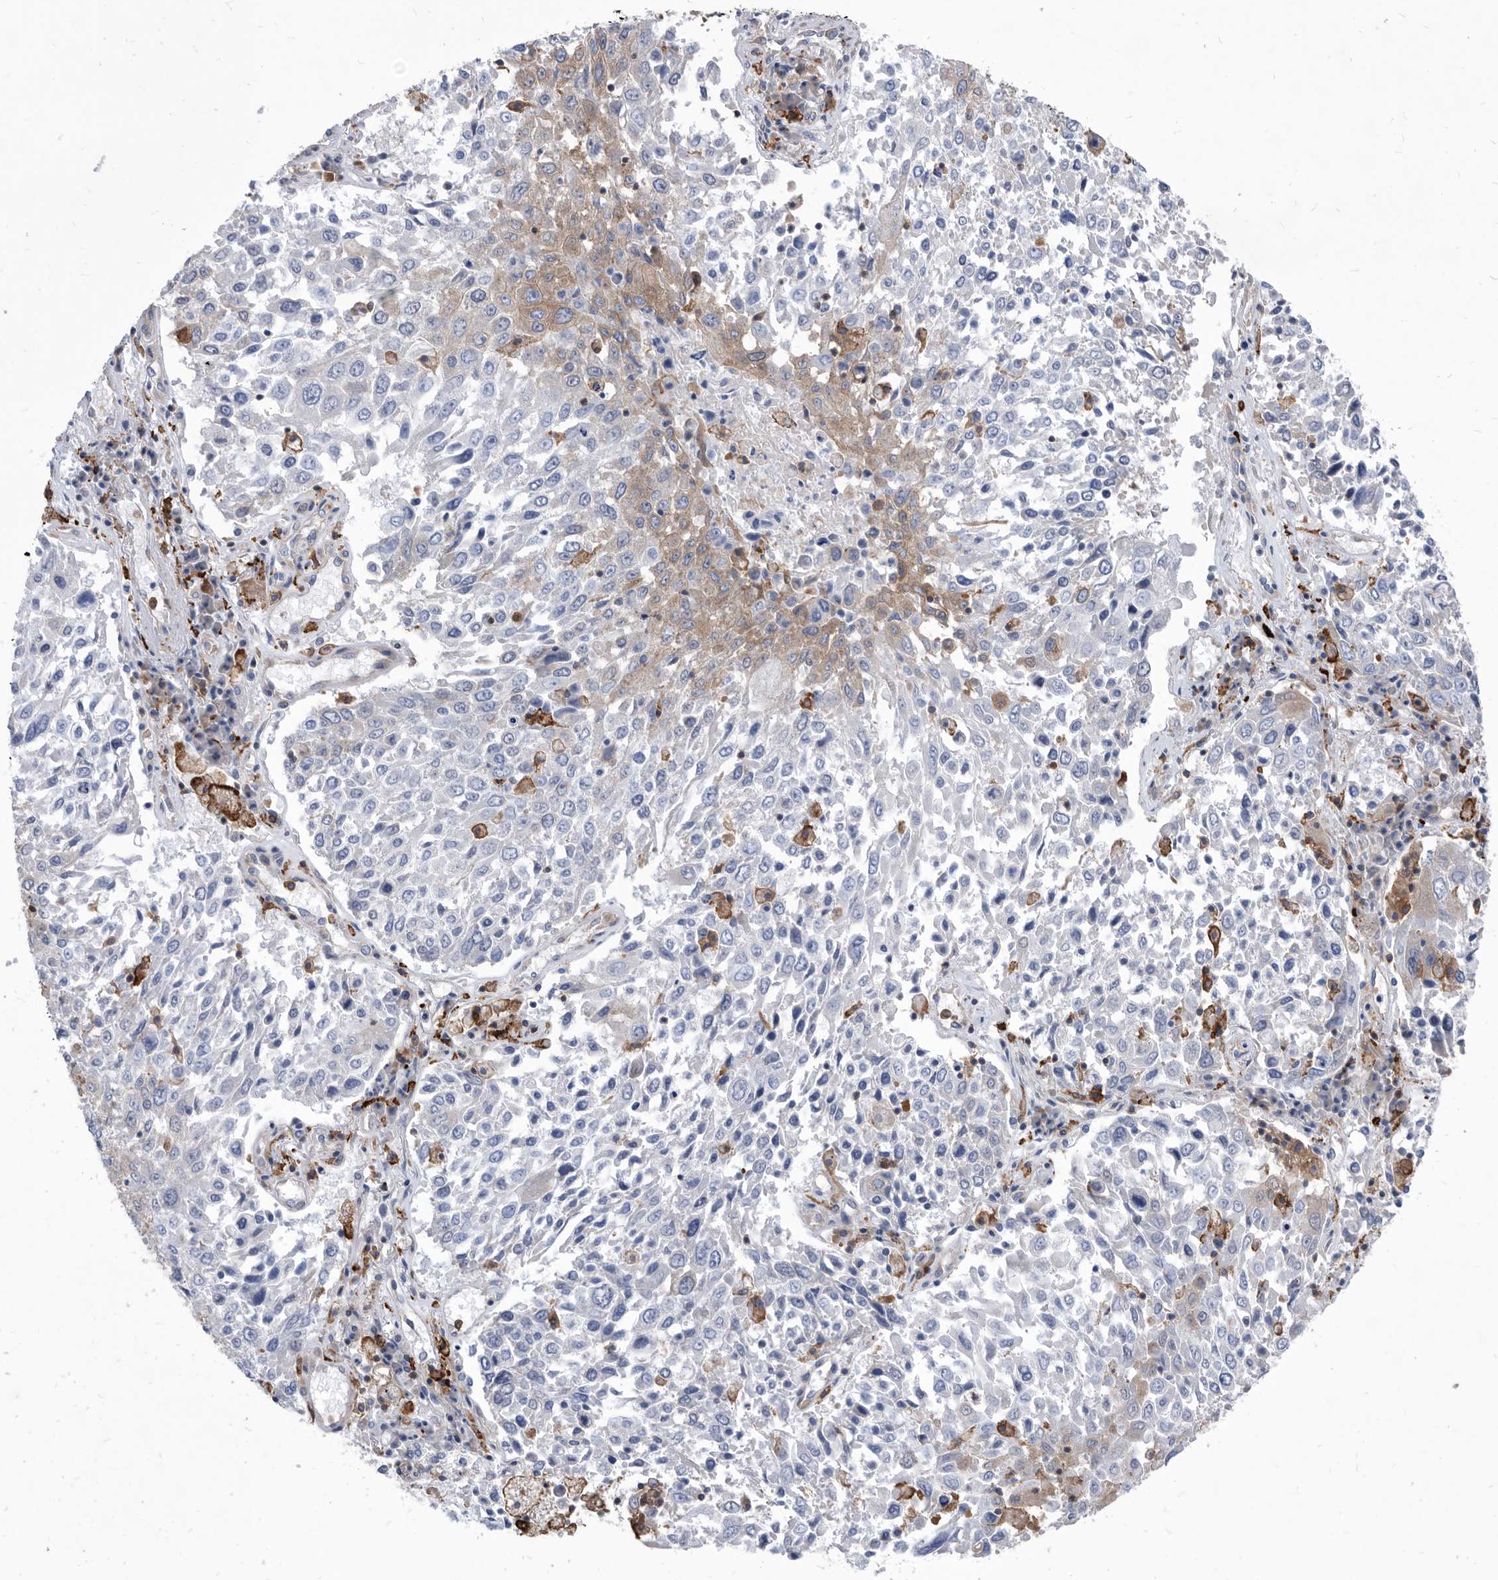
{"staining": {"intensity": "negative", "quantity": "none", "location": "none"}, "tissue": "lung cancer", "cell_type": "Tumor cells", "image_type": "cancer", "snomed": [{"axis": "morphology", "description": "Squamous cell carcinoma, NOS"}, {"axis": "topography", "description": "Lung"}], "caption": "IHC of human squamous cell carcinoma (lung) shows no expression in tumor cells. (Brightfield microscopy of DAB IHC at high magnification).", "gene": "SMG7", "patient": {"sex": "male", "age": 65}}